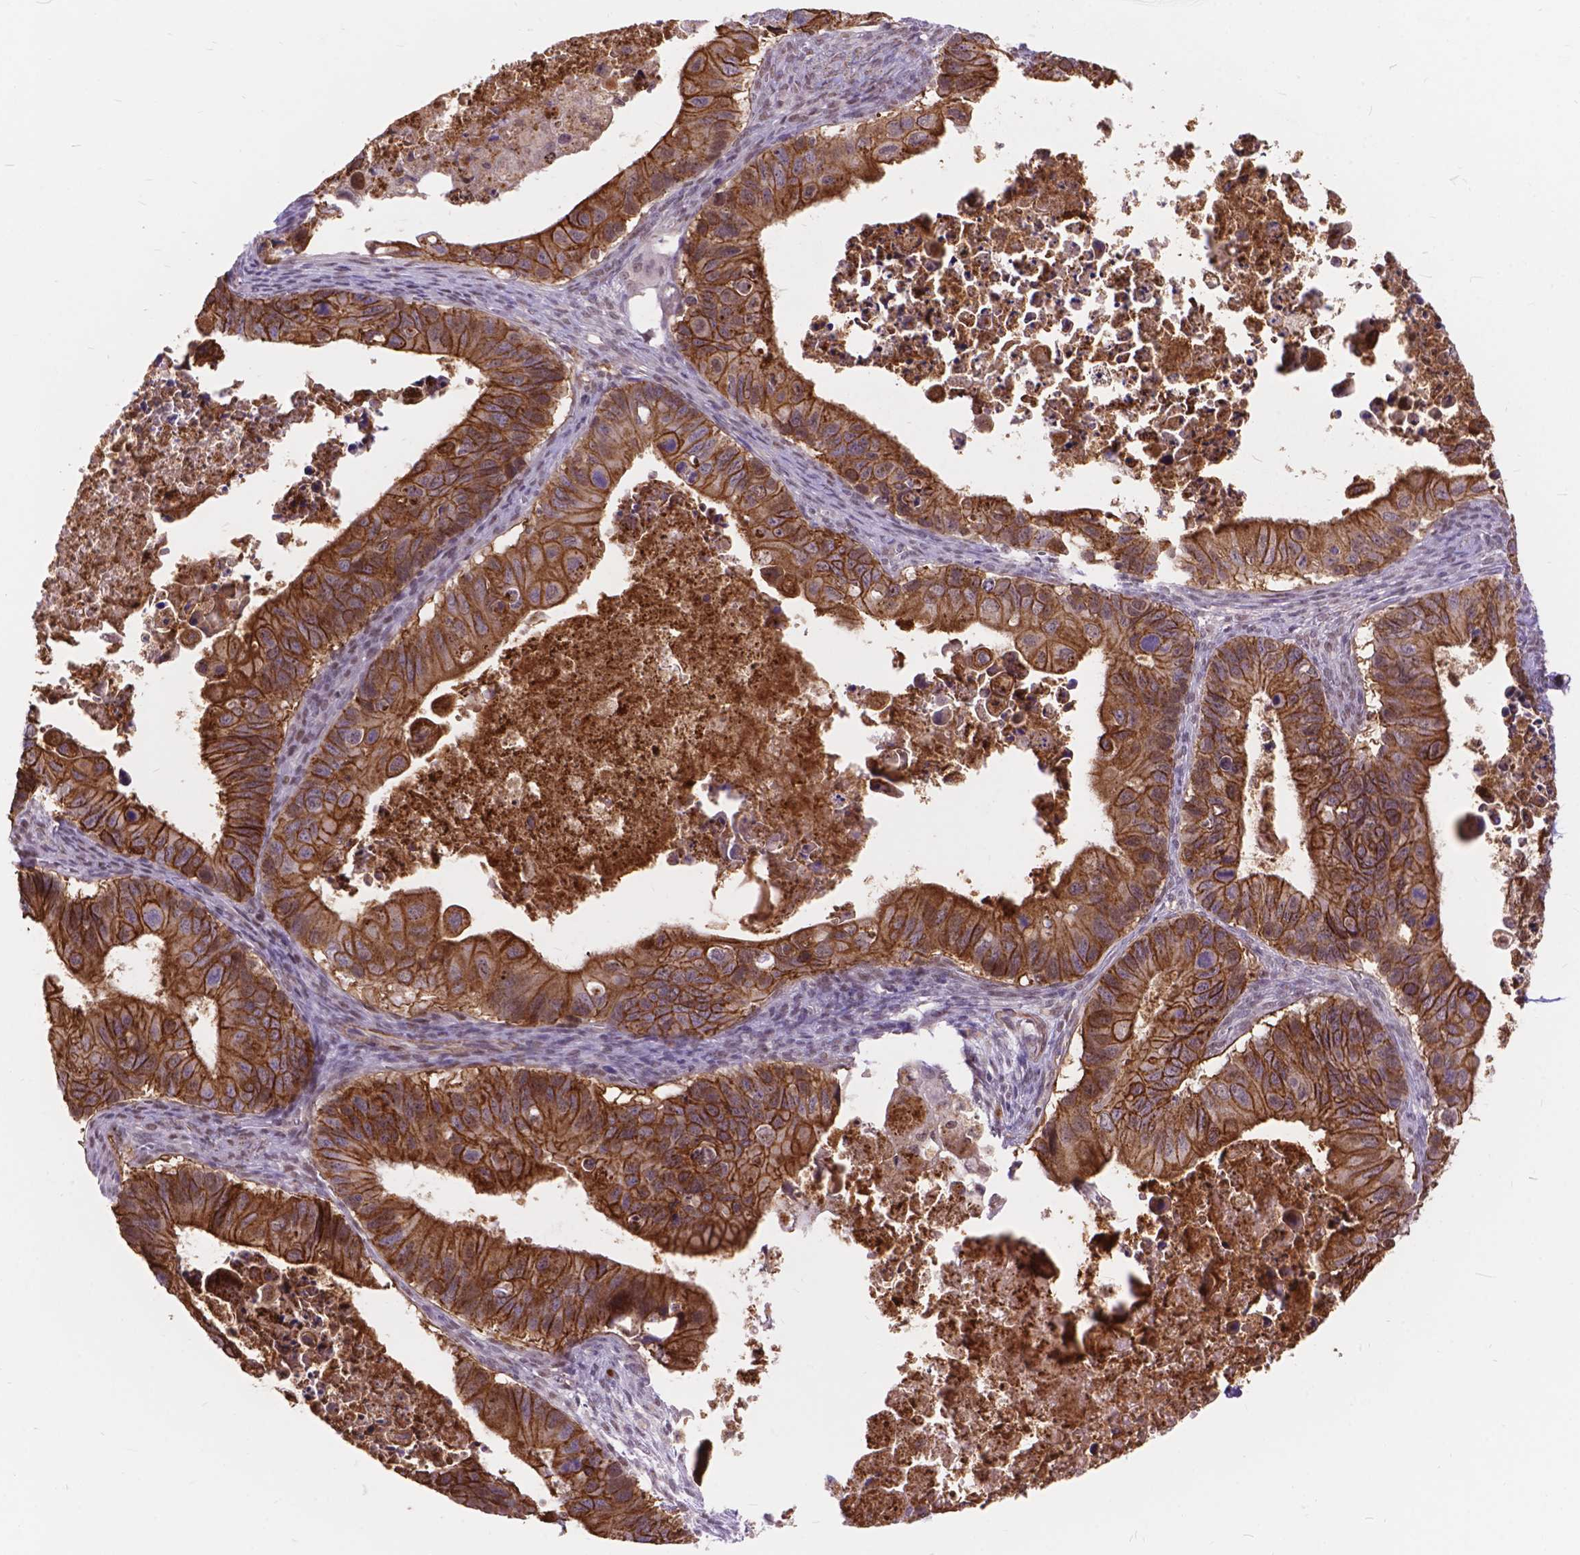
{"staining": {"intensity": "strong", "quantity": ">75%", "location": "cytoplasmic/membranous"}, "tissue": "ovarian cancer", "cell_type": "Tumor cells", "image_type": "cancer", "snomed": [{"axis": "morphology", "description": "Cystadenocarcinoma, mucinous, NOS"}, {"axis": "topography", "description": "Ovary"}], "caption": "DAB (3,3'-diaminobenzidine) immunohistochemical staining of human ovarian cancer (mucinous cystadenocarcinoma) shows strong cytoplasmic/membranous protein positivity in about >75% of tumor cells. (DAB IHC with brightfield microscopy, high magnification).", "gene": "MAN2C1", "patient": {"sex": "female", "age": 64}}